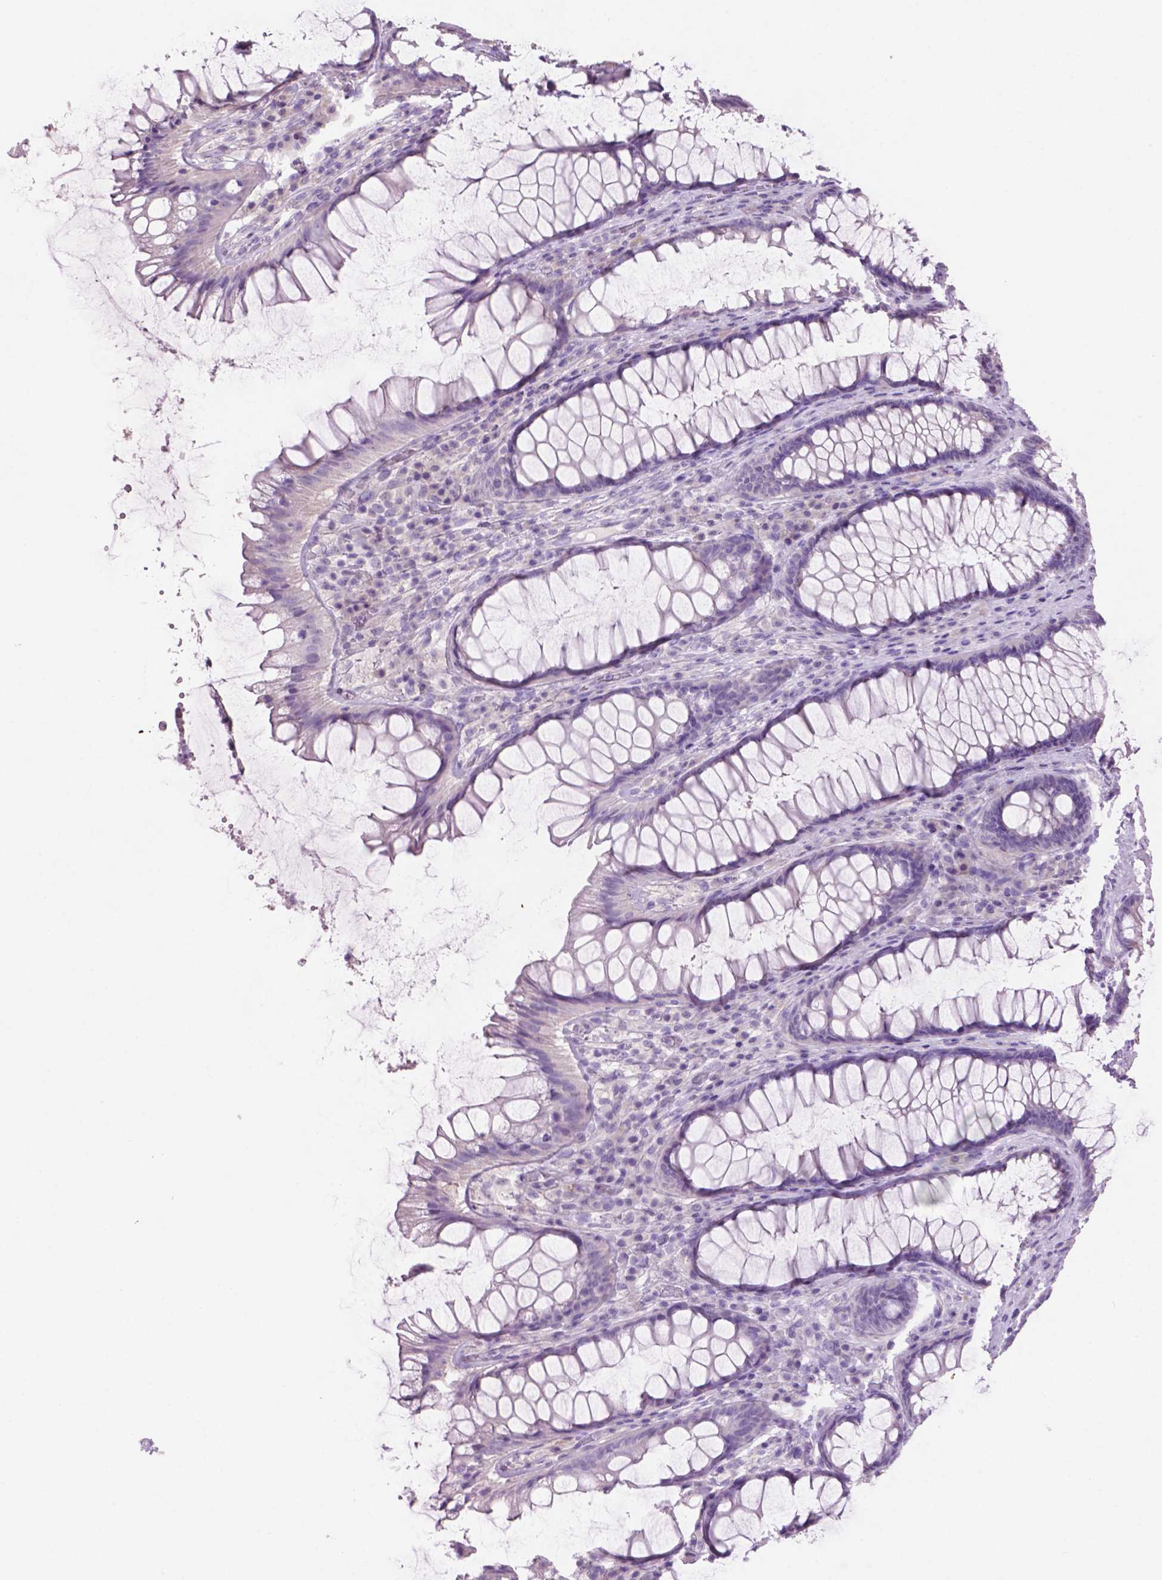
{"staining": {"intensity": "negative", "quantity": "none", "location": "none"}, "tissue": "rectum", "cell_type": "Glandular cells", "image_type": "normal", "snomed": [{"axis": "morphology", "description": "Normal tissue, NOS"}, {"axis": "topography", "description": "Rectum"}], "caption": "This is an immunohistochemistry image of unremarkable rectum. There is no positivity in glandular cells.", "gene": "CRYBA4", "patient": {"sex": "male", "age": 72}}